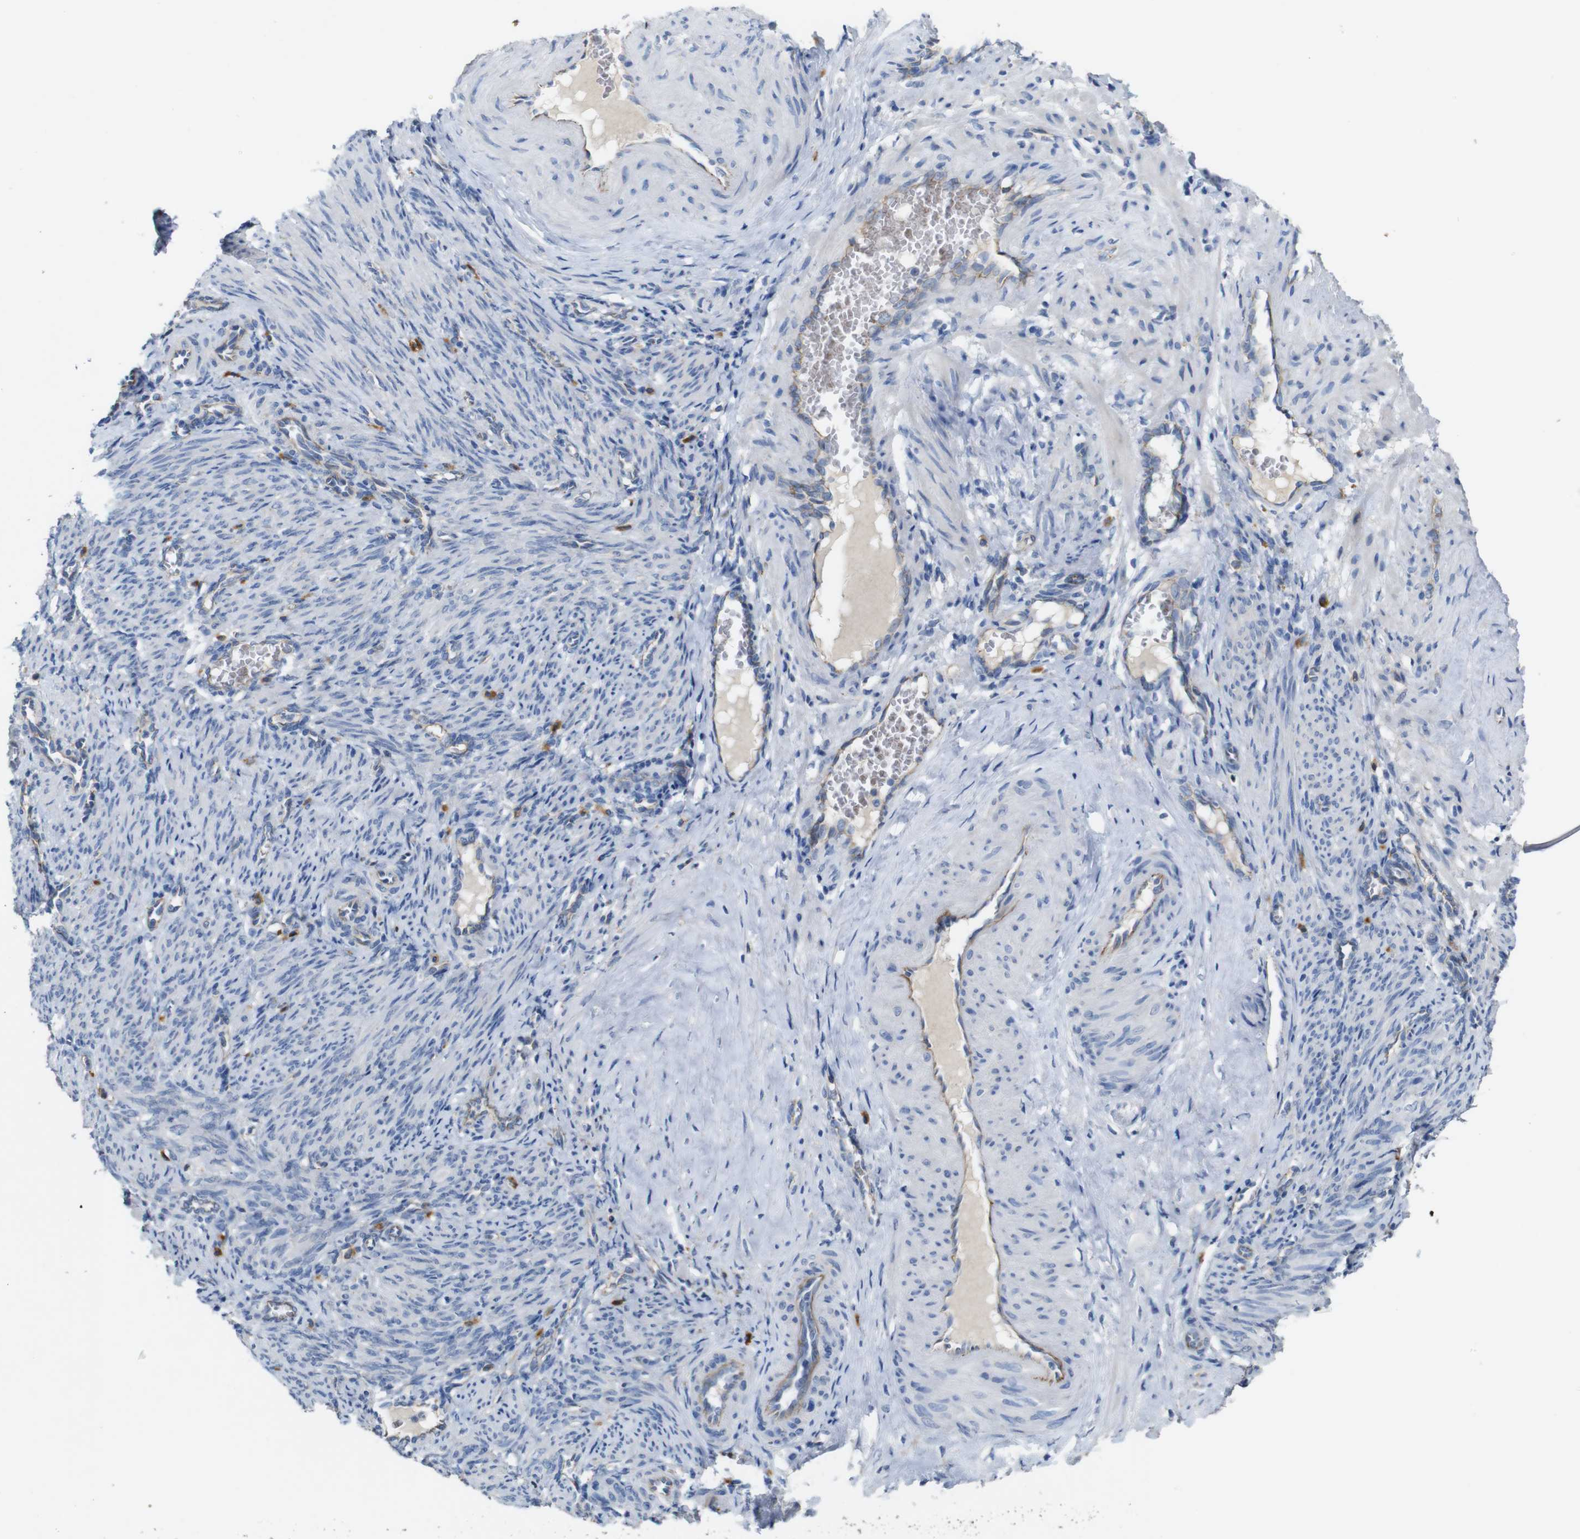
{"staining": {"intensity": "negative", "quantity": "none", "location": "none"}, "tissue": "smooth muscle", "cell_type": "Smooth muscle cells", "image_type": "normal", "snomed": [{"axis": "morphology", "description": "Normal tissue, NOS"}, {"axis": "topography", "description": "Endometrium"}], "caption": "Human smooth muscle stained for a protein using immunohistochemistry displays no expression in smooth muscle cells.", "gene": "NHLRC3", "patient": {"sex": "female", "age": 33}}